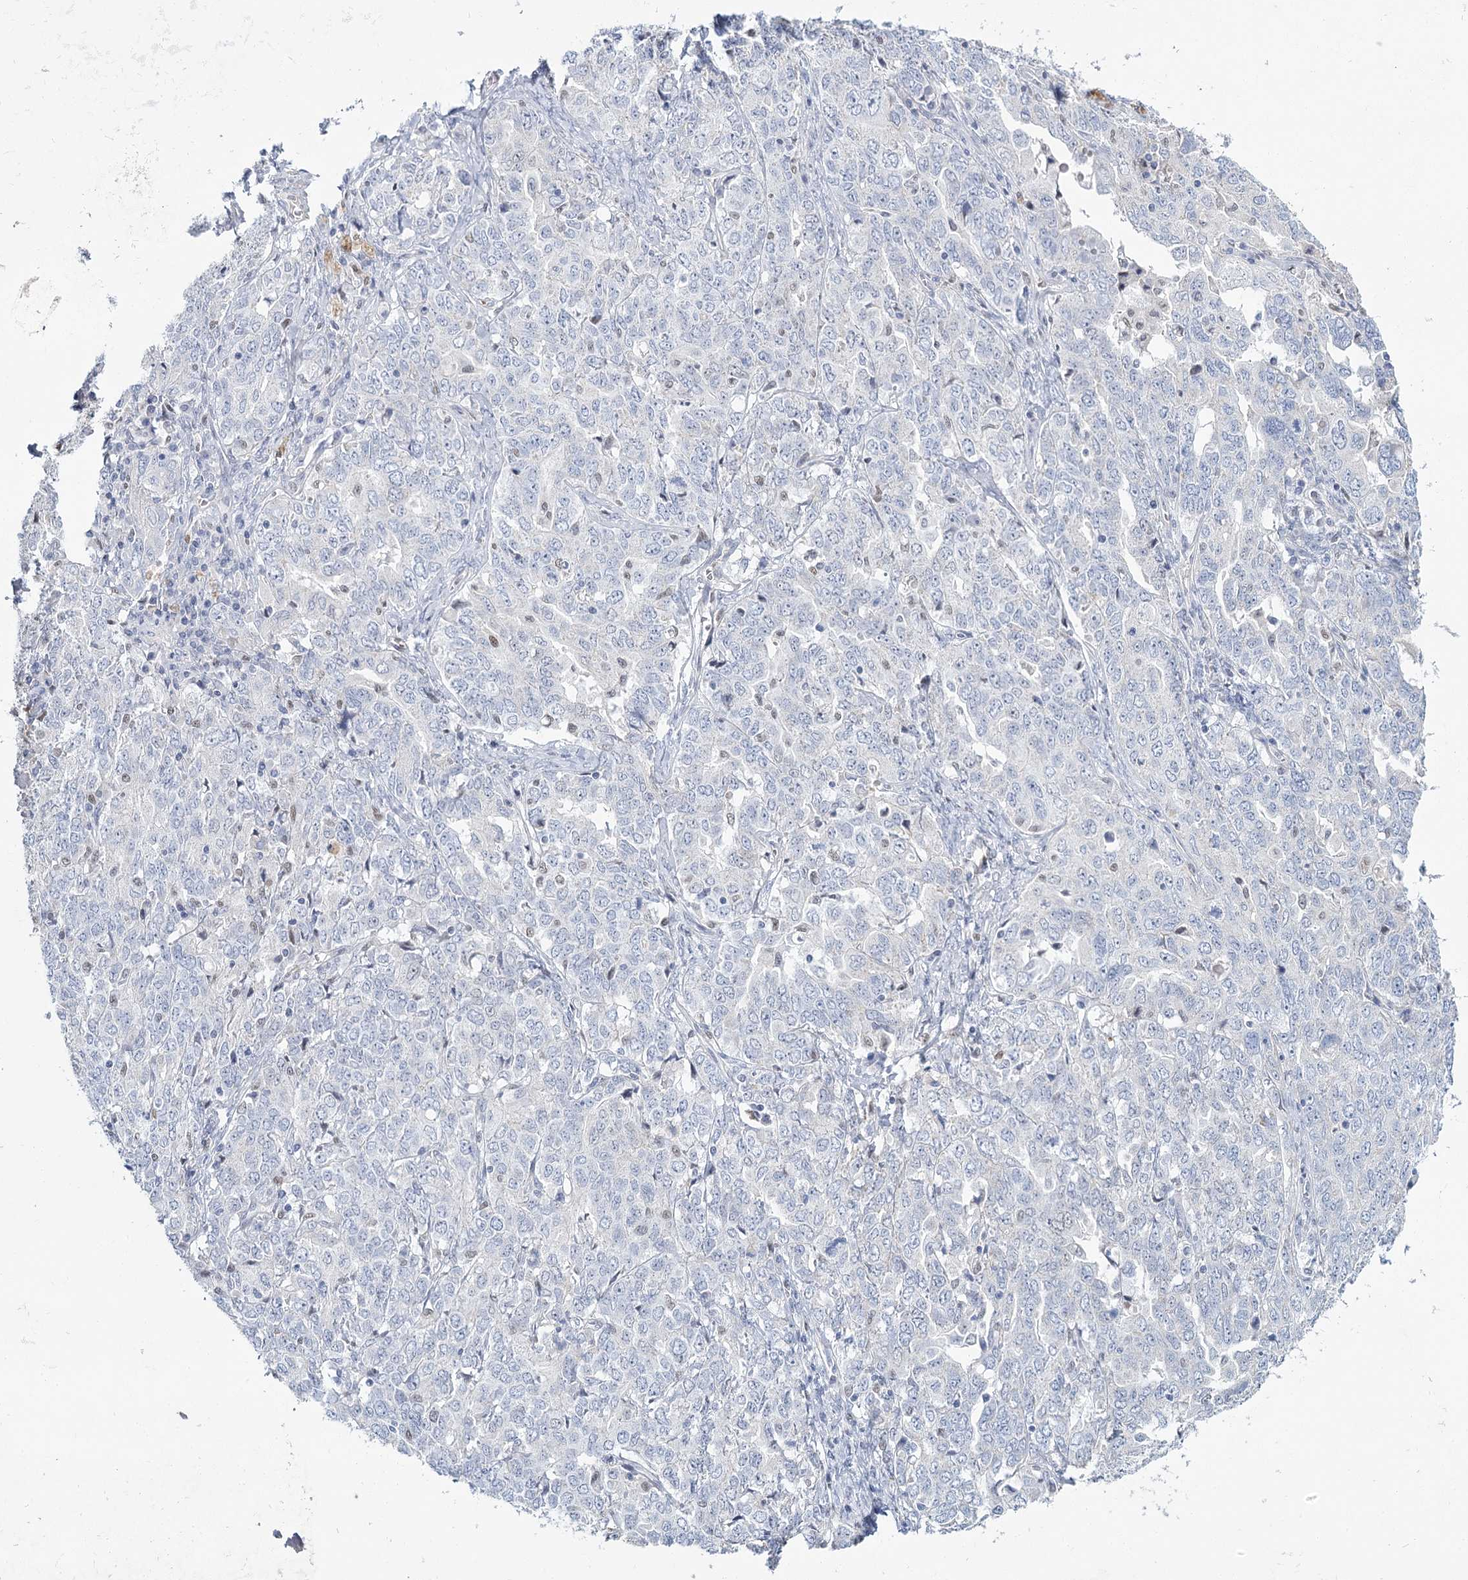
{"staining": {"intensity": "negative", "quantity": "none", "location": "none"}, "tissue": "ovarian cancer", "cell_type": "Tumor cells", "image_type": "cancer", "snomed": [{"axis": "morphology", "description": "Carcinoma, endometroid"}, {"axis": "topography", "description": "Ovary"}], "caption": "Immunohistochemistry photomicrograph of human ovarian endometroid carcinoma stained for a protein (brown), which demonstrates no staining in tumor cells.", "gene": "IGSF3", "patient": {"sex": "female", "age": 62}}